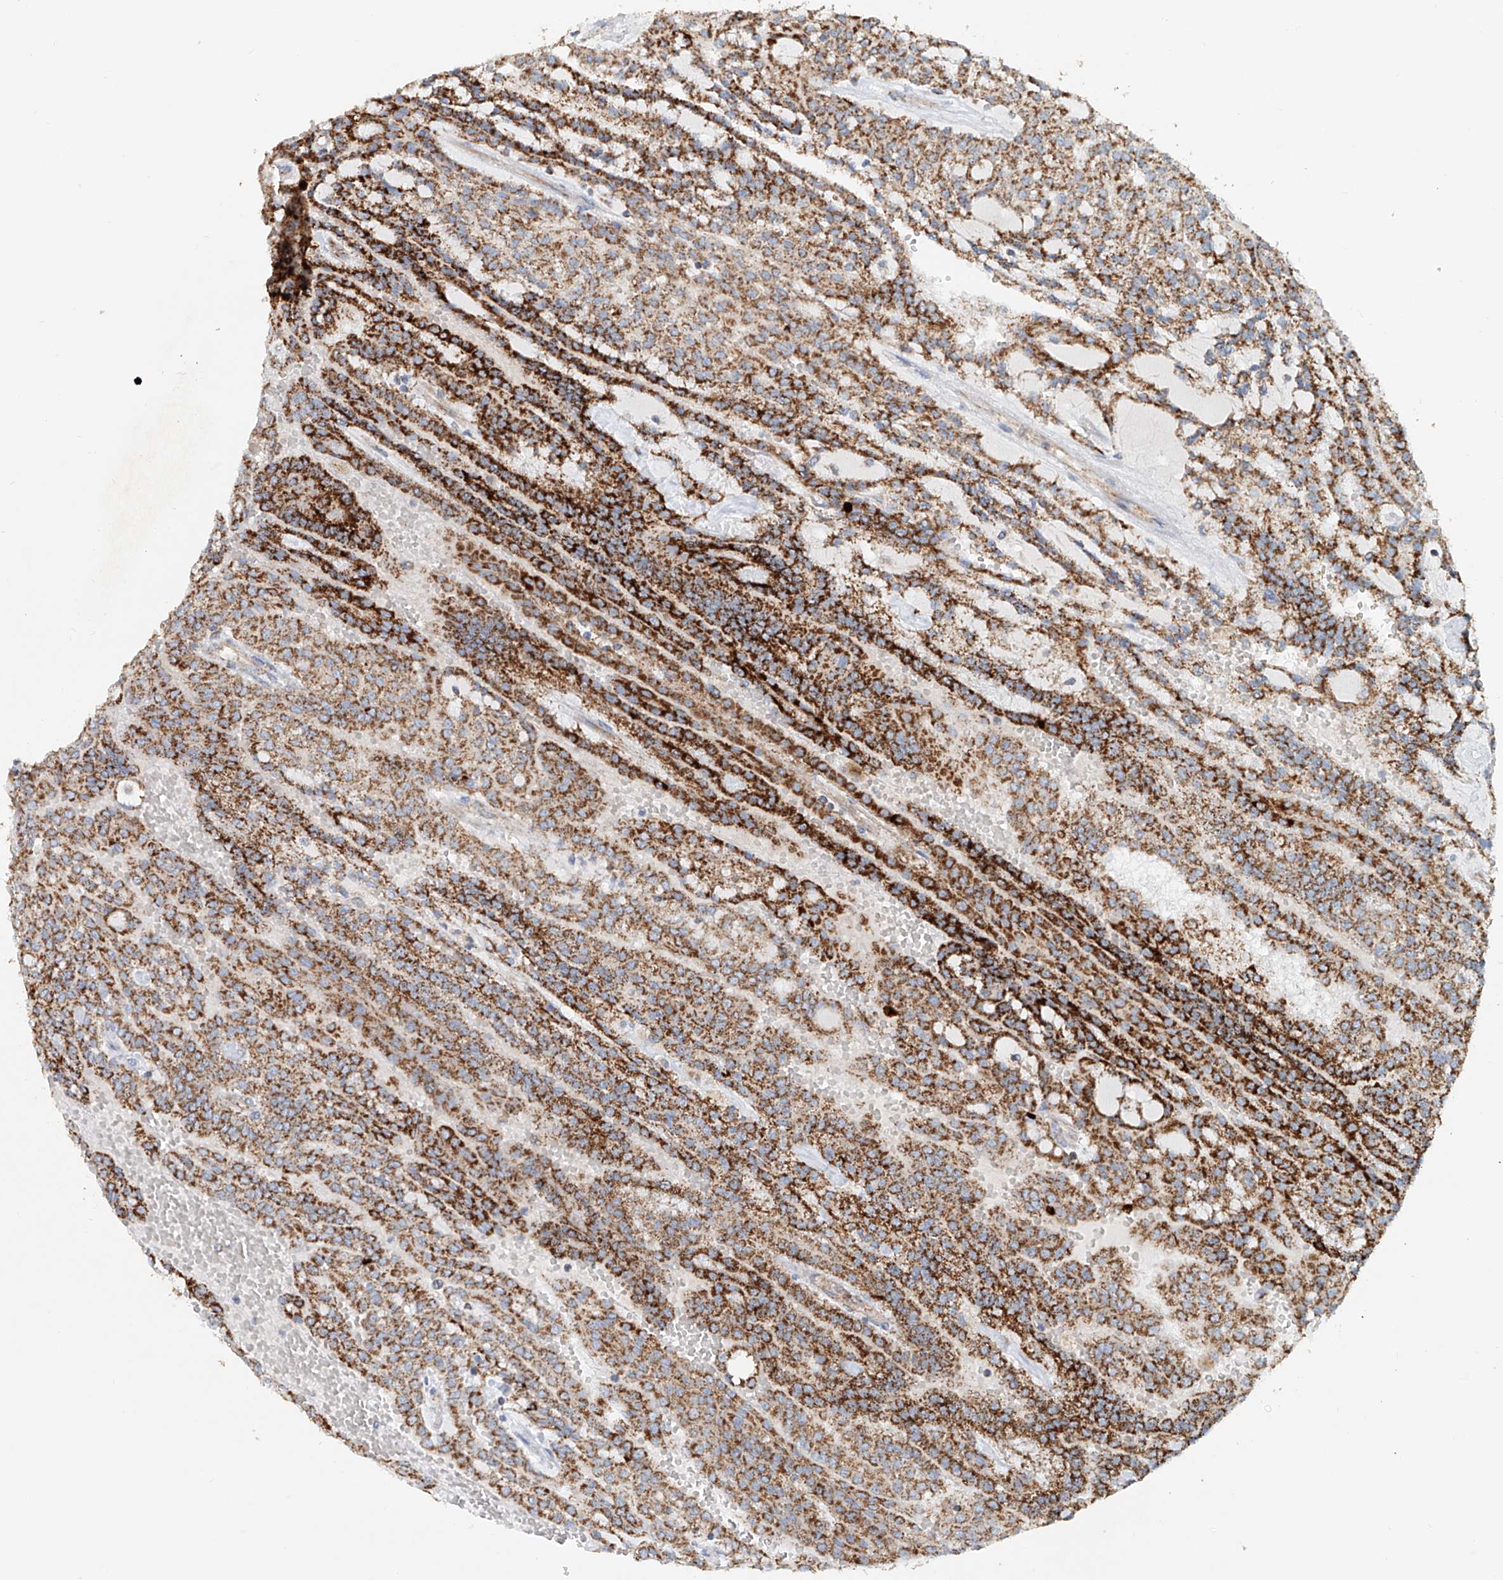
{"staining": {"intensity": "strong", "quantity": ">75%", "location": "cytoplasmic/membranous"}, "tissue": "renal cancer", "cell_type": "Tumor cells", "image_type": "cancer", "snomed": [{"axis": "morphology", "description": "Adenocarcinoma, NOS"}, {"axis": "topography", "description": "Kidney"}], "caption": "Adenocarcinoma (renal) stained with DAB (3,3'-diaminobenzidine) immunohistochemistry shows high levels of strong cytoplasmic/membranous positivity in approximately >75% of tumor cells.", "gene": "CARD10", "patient": {"sex": "male", "age": 63}}